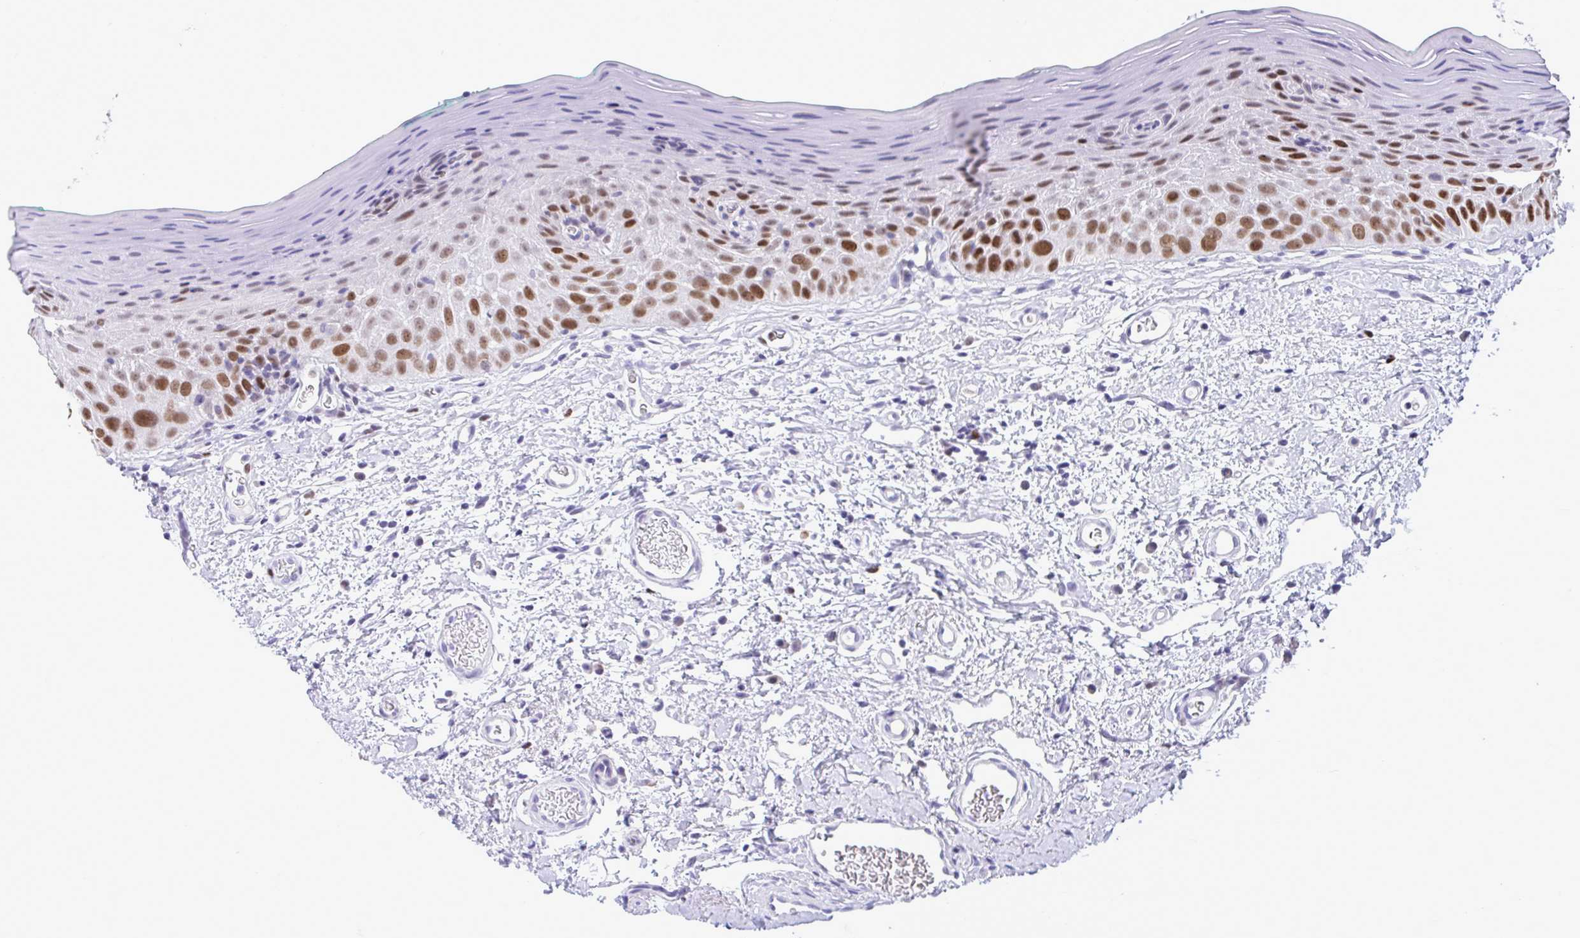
{"staining": {"intensity": "moderate", "quantity": "25%-75%", "location": "nuclear"}, "tissue": "oral mucosa", "cell_type": "Squamous epithelial cells", "image_type": "normal", "snomed": [{"axis": "morphology", "description": "Normal tissue, NOS"}, {"axis": "topography", "description": "Oral tissue"}, {"axis": "topography", "description": "Tounge, NOS"}], "caption": "Protein expression analysis of unremarkable oral mucosa shows moderate nuclear positivity in about 25%-75% of squamous epithelial cells. (Brightfield microscopy of DAB IHC at high magnification).", "gene": "C1QL2", "patient": {"sex": "male", "age": 83}}